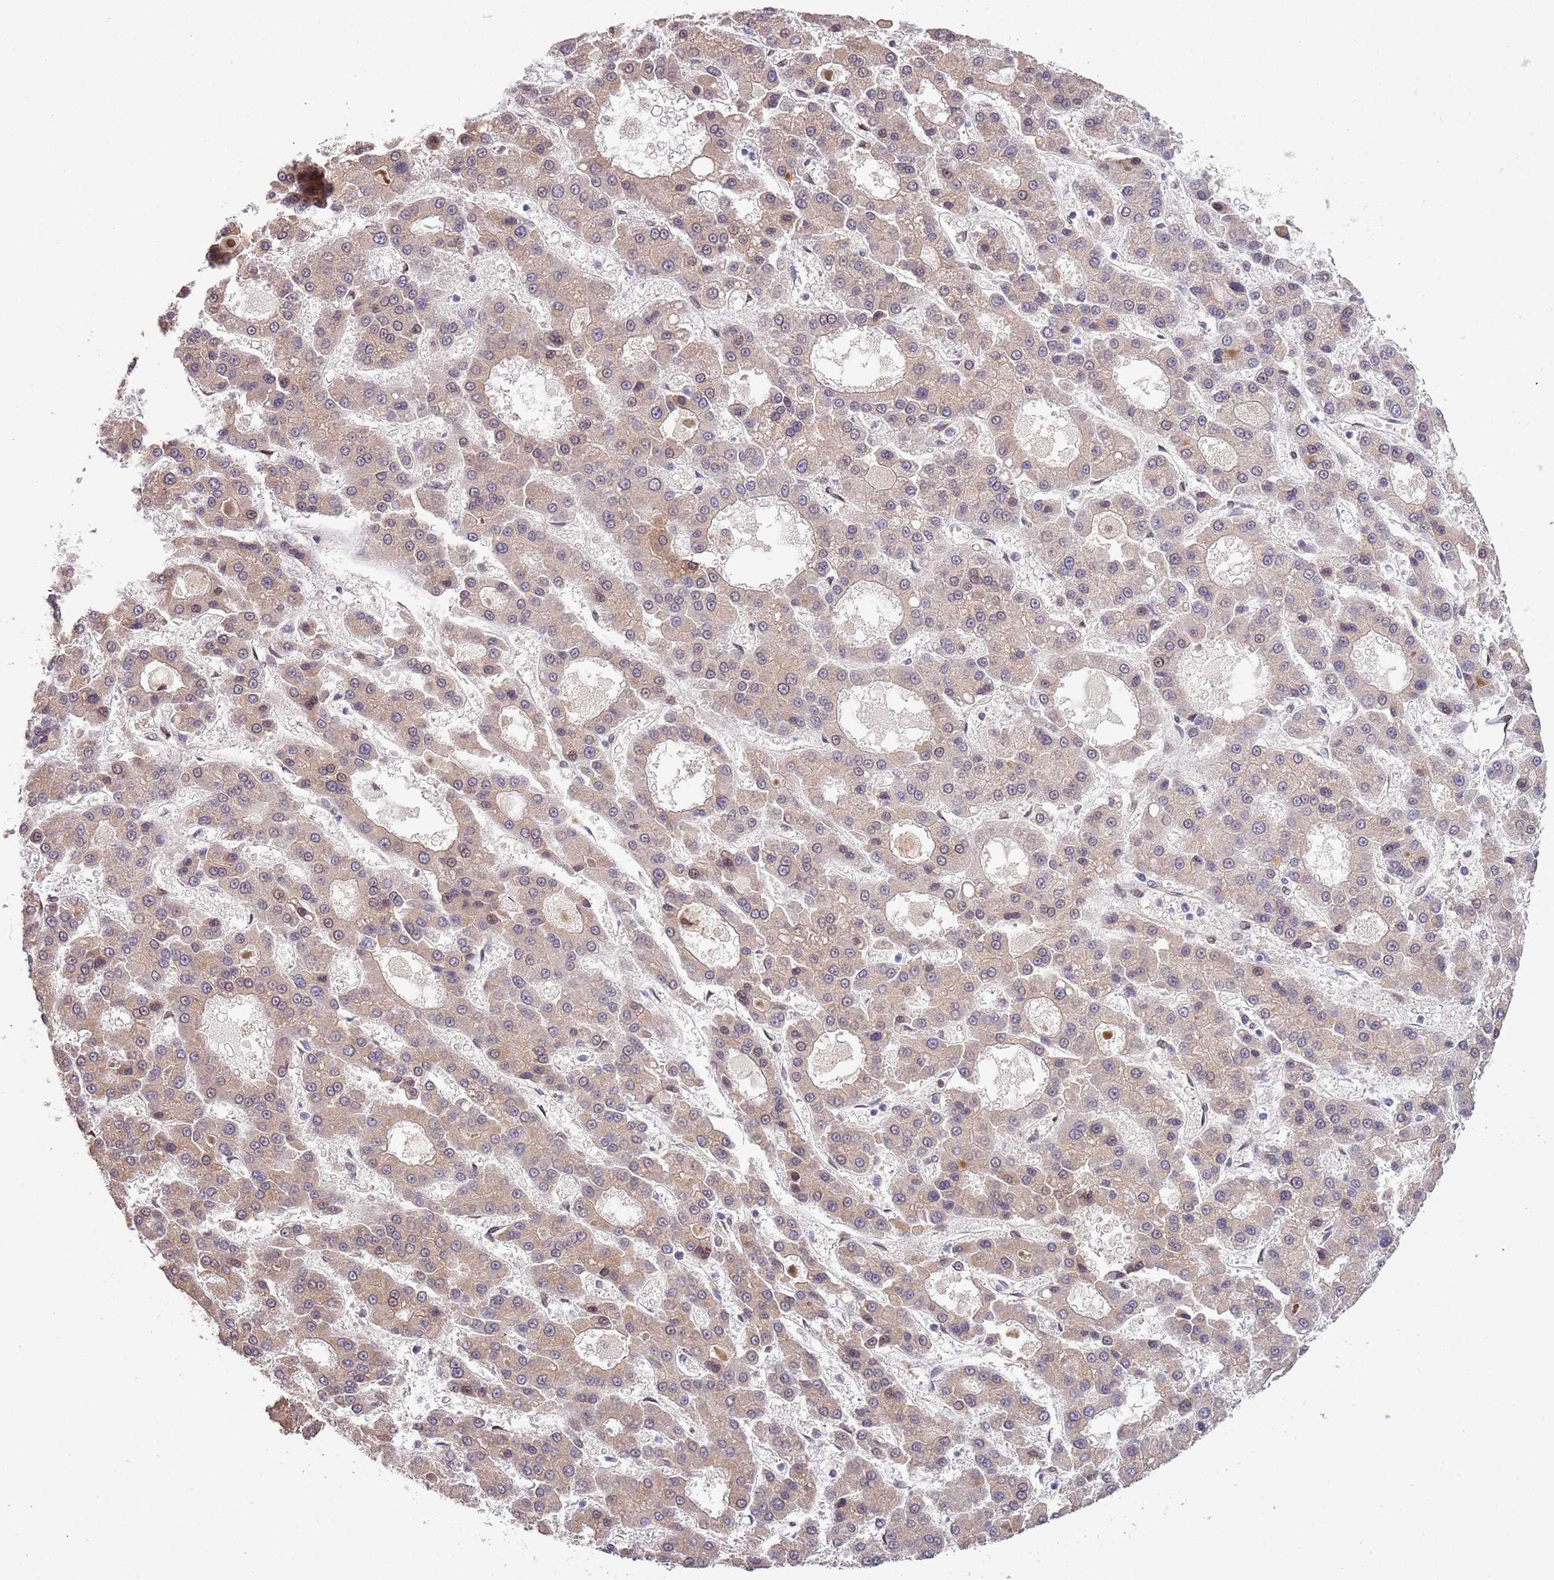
{"staining": {"intensity": "moderate", "quantity": "25%-75%", "location": "cytoplasmic/membranous"}, "tissue": "liver cancer", "cell_type": "Tumor cells", "image_type": "cancer", "snomed": [{"axis": "morphology", "description": "Carcinoma, Hepatocellular, NOS"}, {"axis": "topography", "description": "Liver"}], "caption": "Human liver hepatocellular carcinoma stained with a protein marker demonstrates moderate staining in tumor cells.", "gene": "ZNF665", "patient": {"sex": "male", "age": 70}}